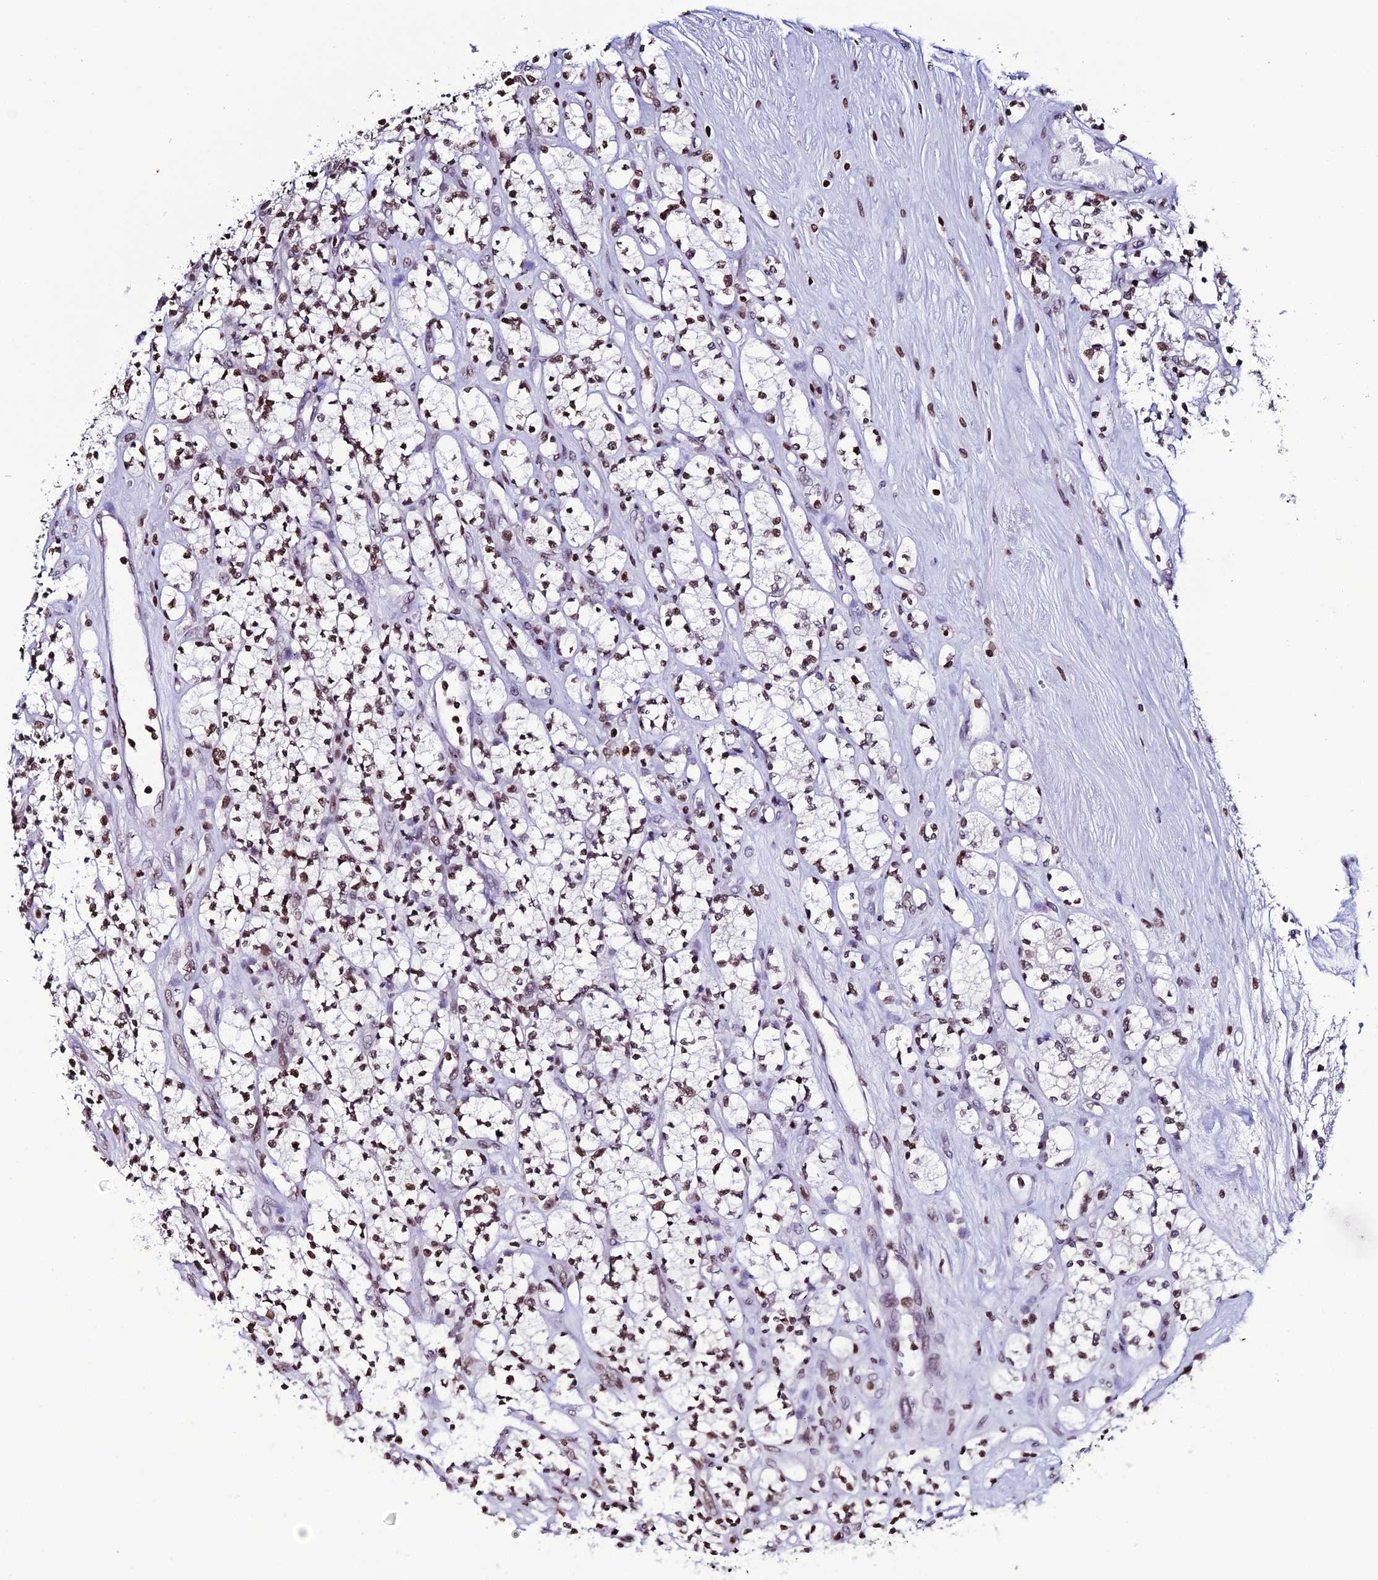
{"staining": {"intensity": "moderate", "quantity": ">75%", "location": "nuclear"}, "tissue": "renal cancer", "cell_type": "Tumor cells", "image_type": "cancer", "snomed": [{"axis": "morphology", "description": "Adenocarcinoma, NOS"}, {"axis": "topography", "description": "Kidney"}], "caption": "Renal cancer stained for a protein (brown) demonstrates moderate nuclear positive staining in about >75% of tumor cells.", "gene": "MACROH2A2", "patient": {"sex": "male", "age": 77}}